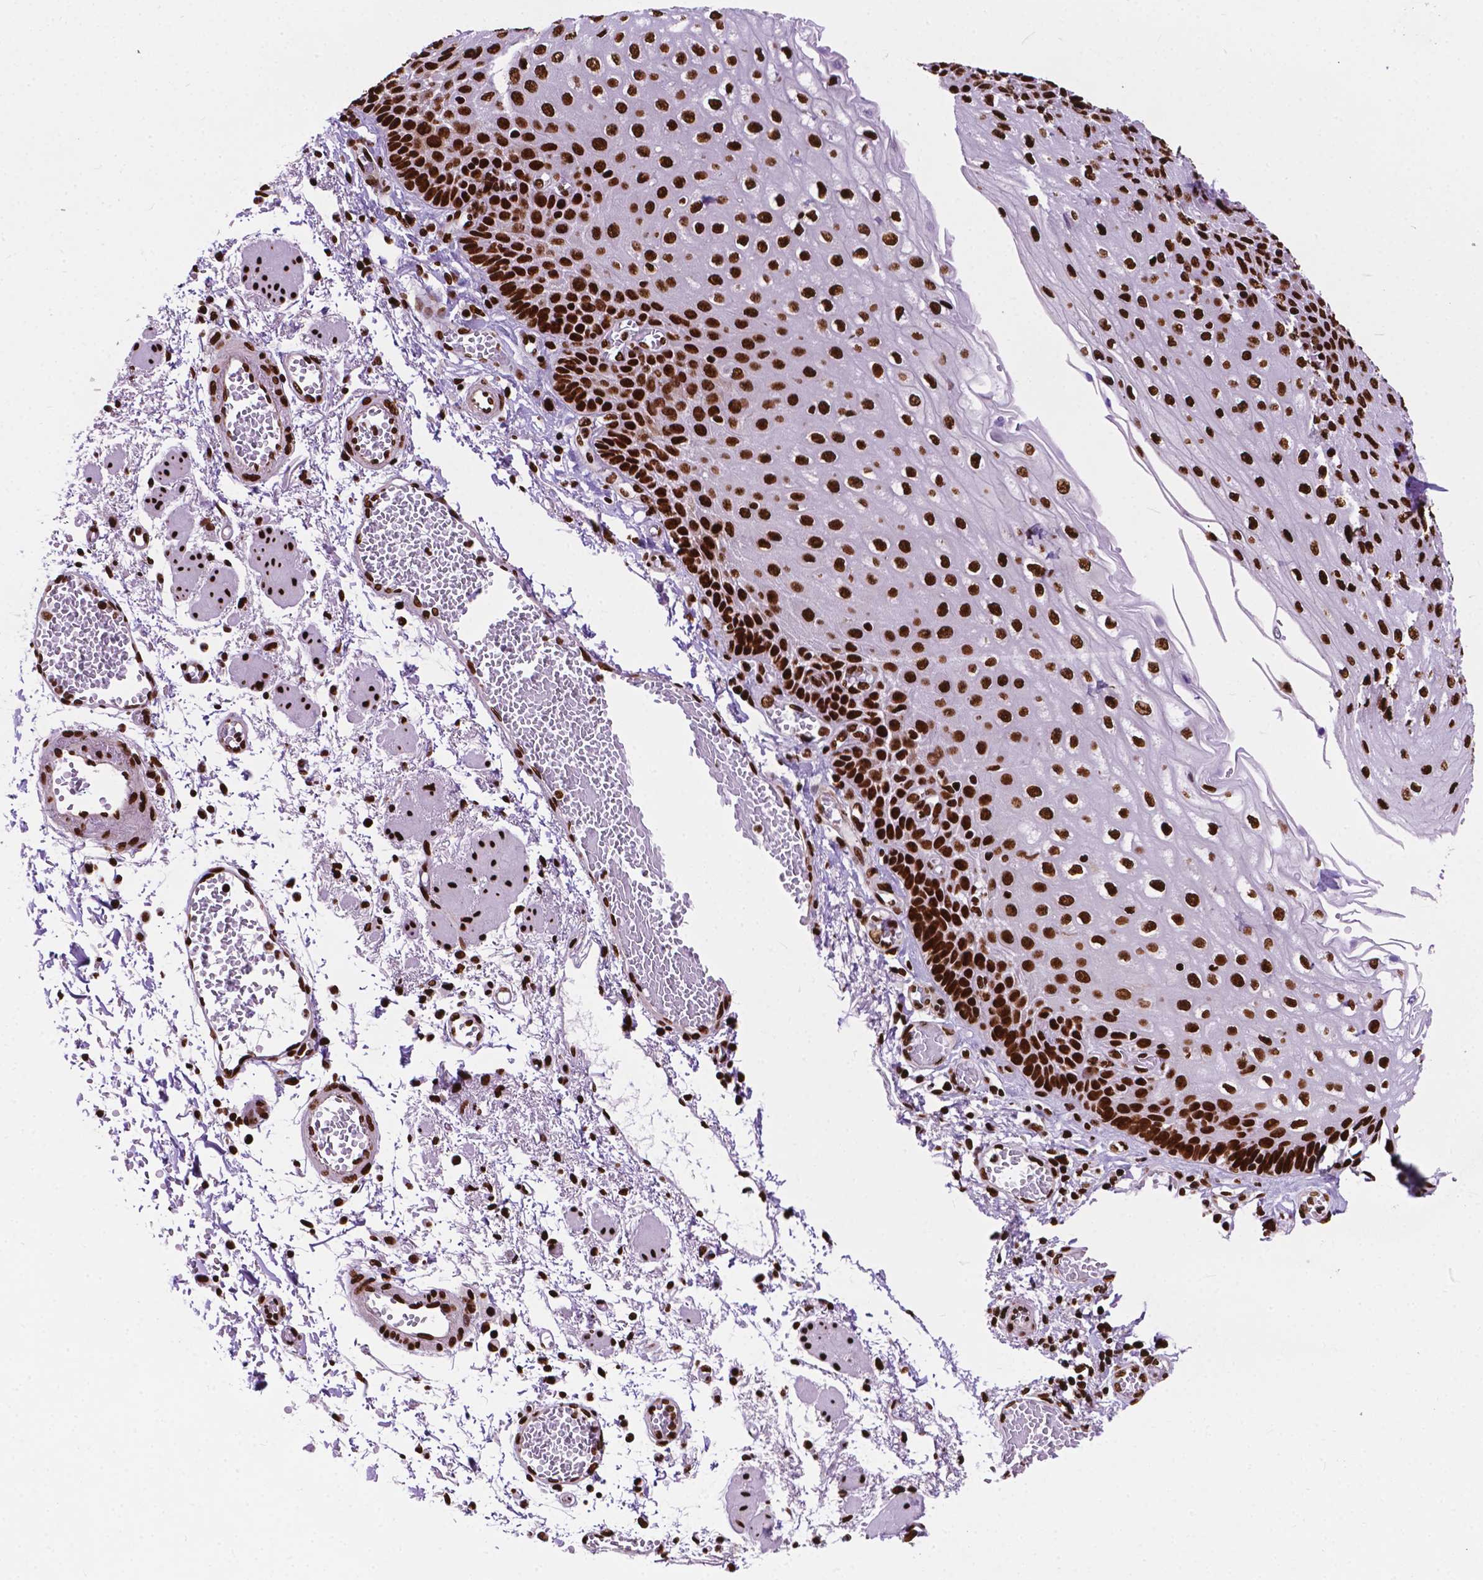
{"staining": {"intensity": "strong", "quantity": ">75%", "location": "nuclear"}, "tissue": "esophagus", "cell_type": "Squamous epithelial cells", "image_type": "normal", "snomed": [{"axis": "morphology", "description": "Normal tissue, NOS"}, {"axis": "morphology", "description": "Adenocarcinoma, NOS"}, {"axis": "topography", "description": "Esophagus"}], "caption": "IHC (DAB (3,3'-diaminobenzidine)) staining of benign human esophagus exhibits strong nuclear protein staining in about >75% of squamous epithelial cells. (DAB (3,3'-diaminobenzidine) IHC with brightfield microscopy, high magnification).", "gene": "SMIM5", "patient": {"sex": "male", "age": 81}}